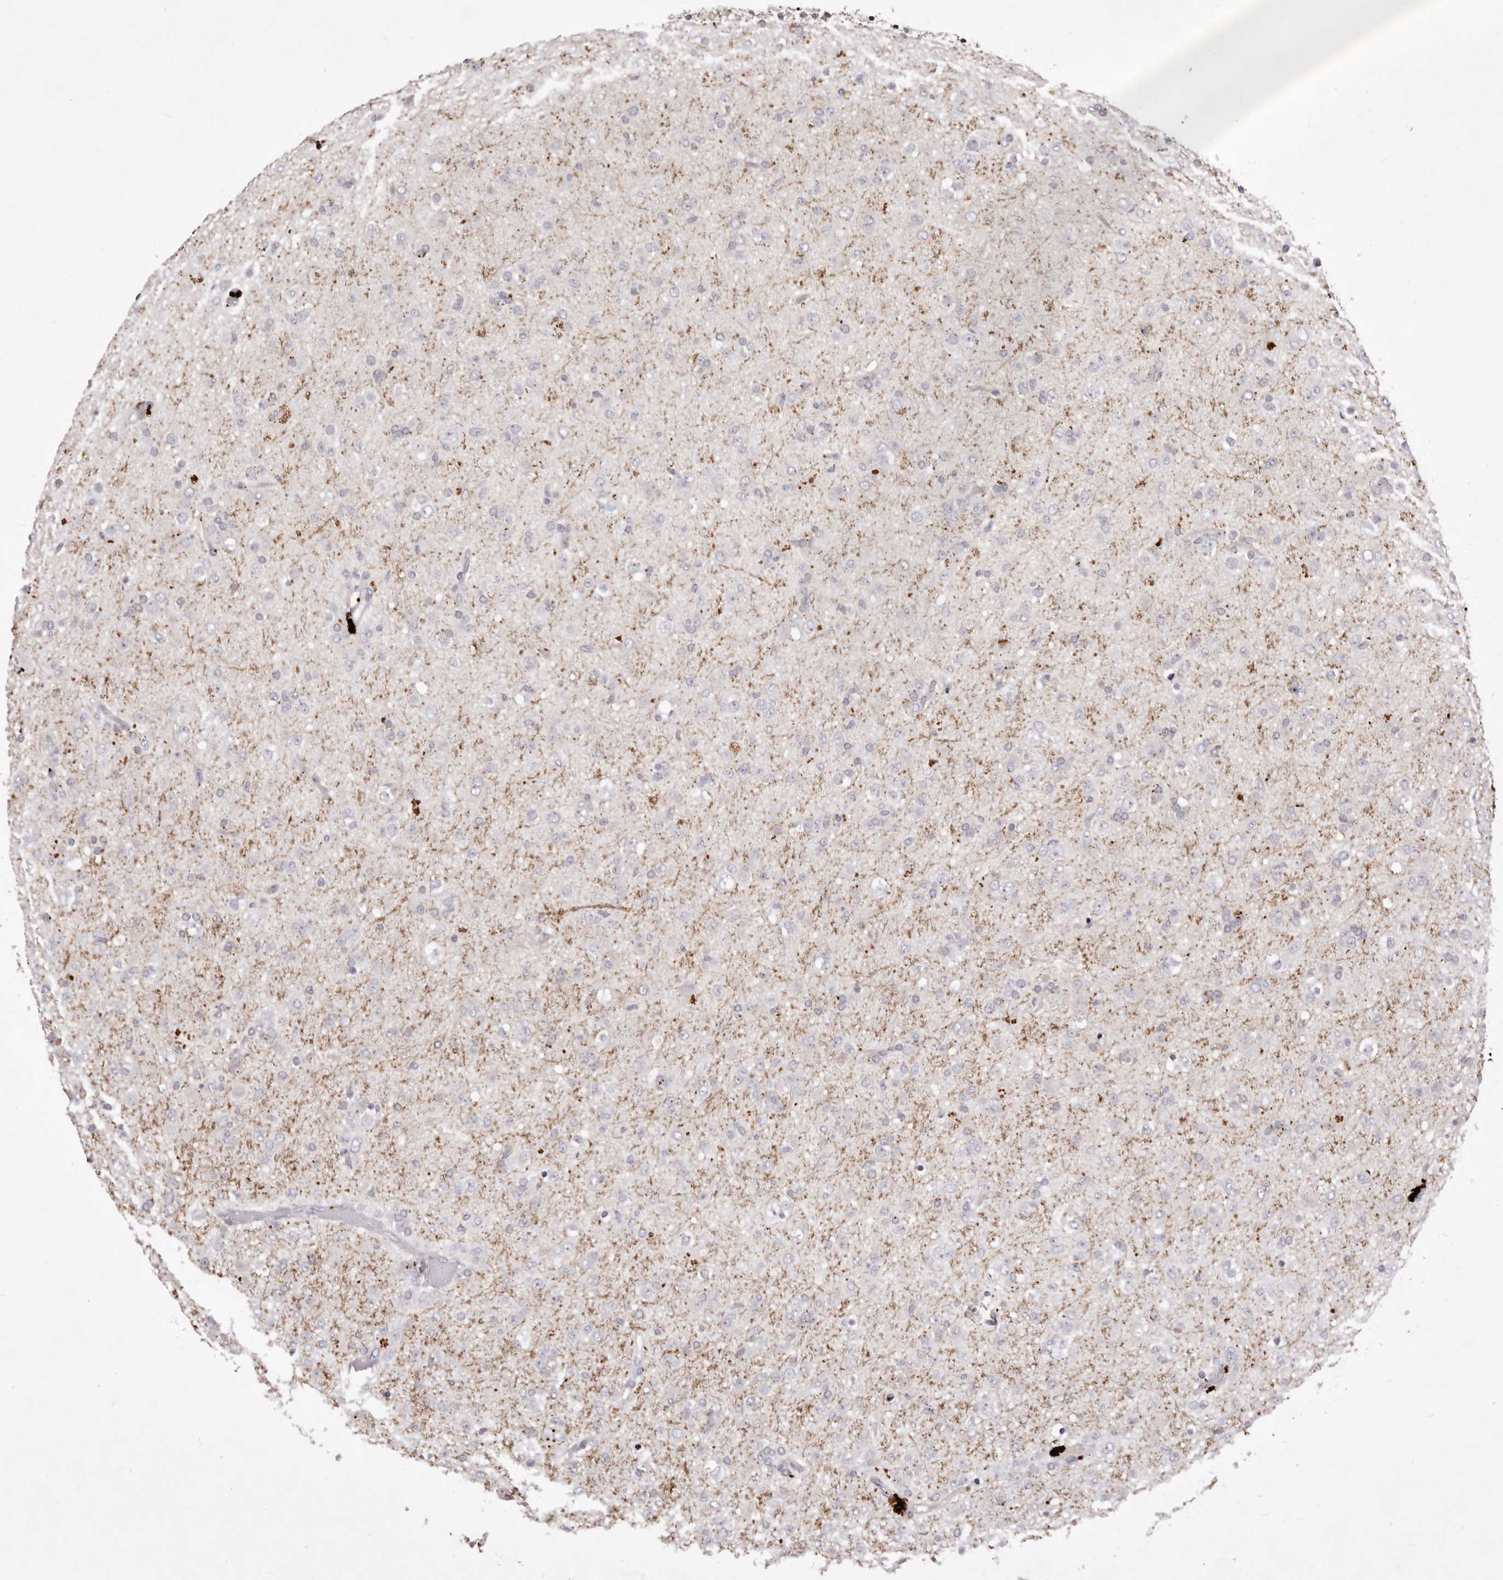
{"staining": {"intensity": "negative", "quantity": "none", "location": "none"}, "tissue": "glioma", "cell_type": "Tumor cells", "image_type": "cancer", "snomed": [{"axis": "morphology", "description": "Glioma, malignant, Low grade"}, {"axis": "topography", "description": "Brain"}], "caption": "Micrograph shows no significant protein staining in tumor cells of low-grade glioma (malignant).", "gene": "GARNL3", "patient": {"sex": "male", "age": 65}}